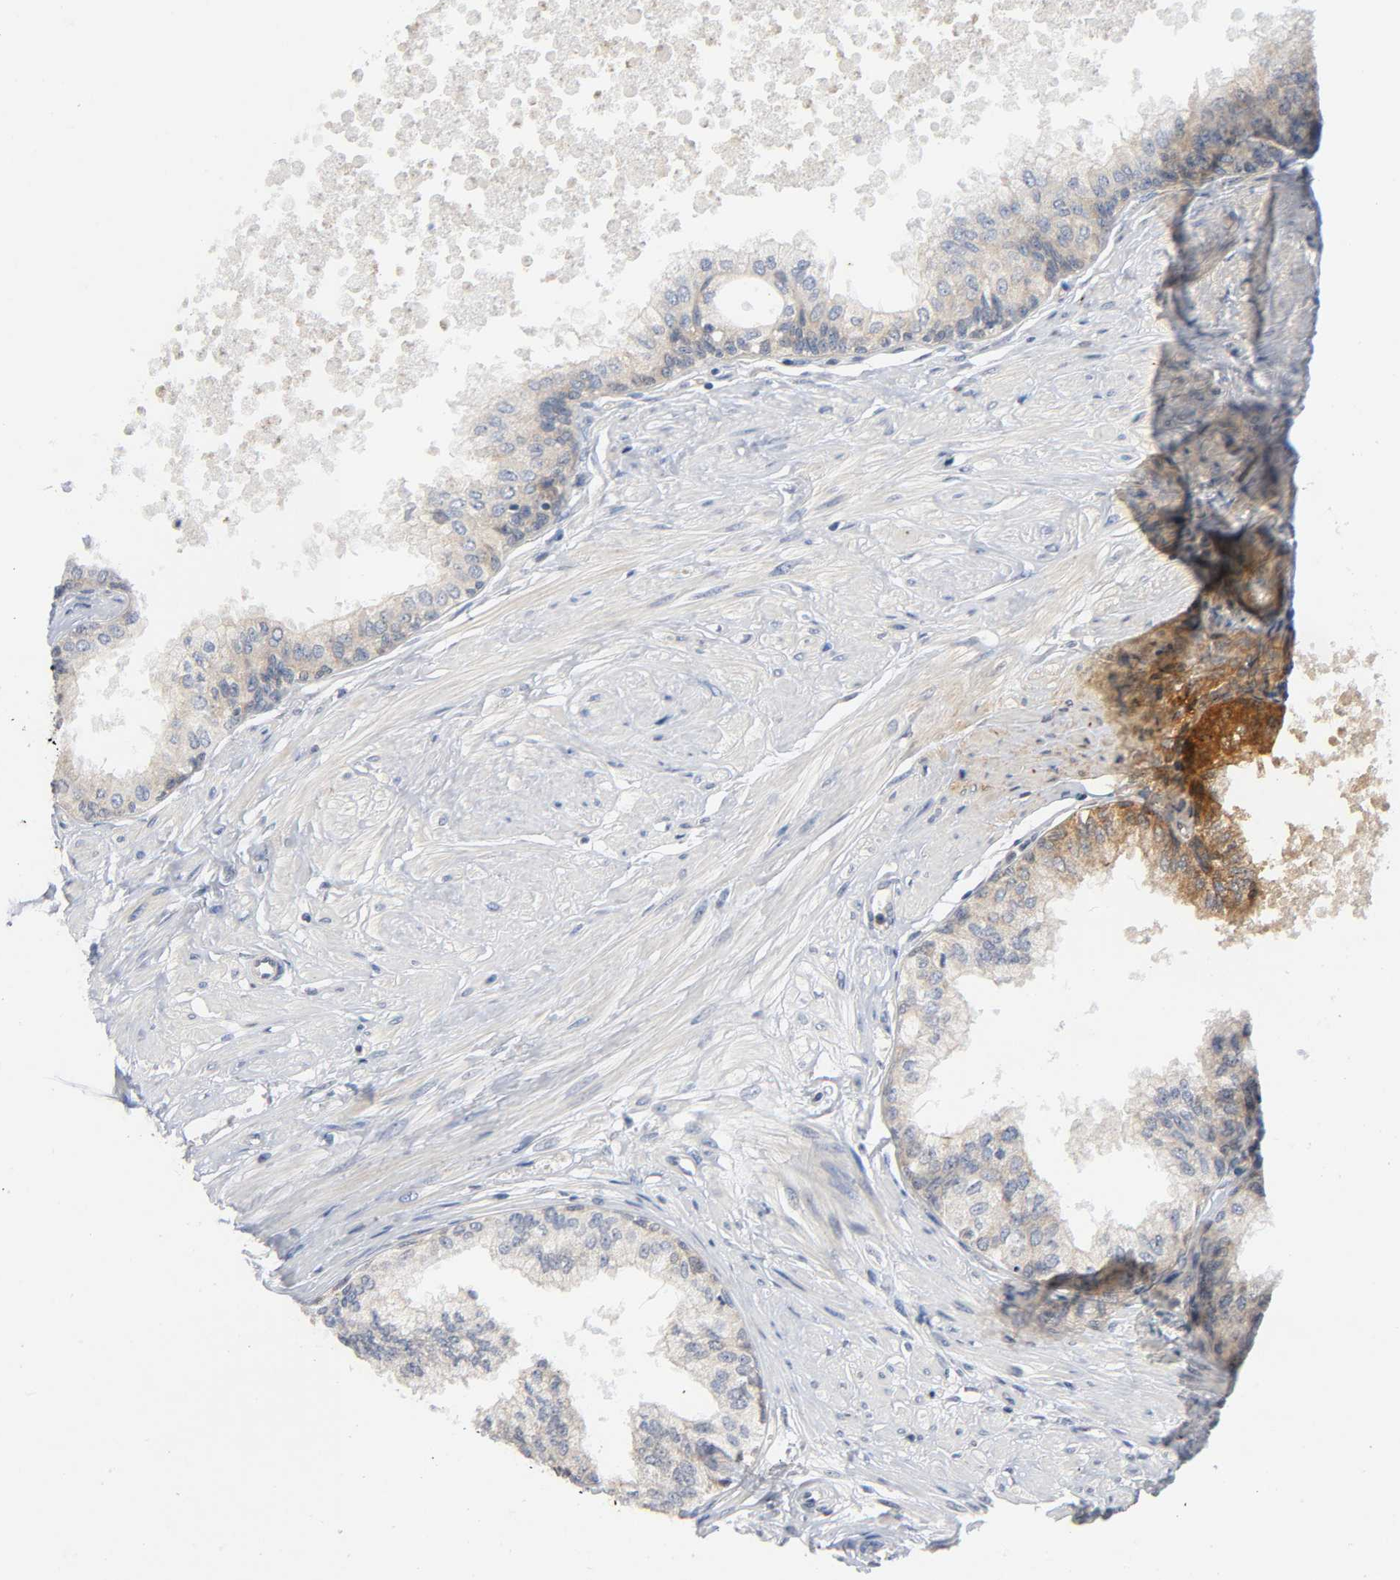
{"staining": {"intensity": "moderate", "quantity": ">75%", "location": "cytoplasmic/membranous"}, "tissue": "prostate", "cell_type": "Glandular cells", "image_type": "normal", "snomed": [{"axis": "morphology", "description": "Normal tissue, NOS"}, {"axis": "topography", "description": "Prostate"}, {"axis": "topography", "description": "Seminal veicle"}], "caption": "This photomicrograph exhibits immunohistochemistry staining of benign prostate, with medium moderate cytoplasmic/membranous staining in approximately >75% of glandular cells.", "gene": "HDAC6", "patient": {"sex": "male", "age": 60}}